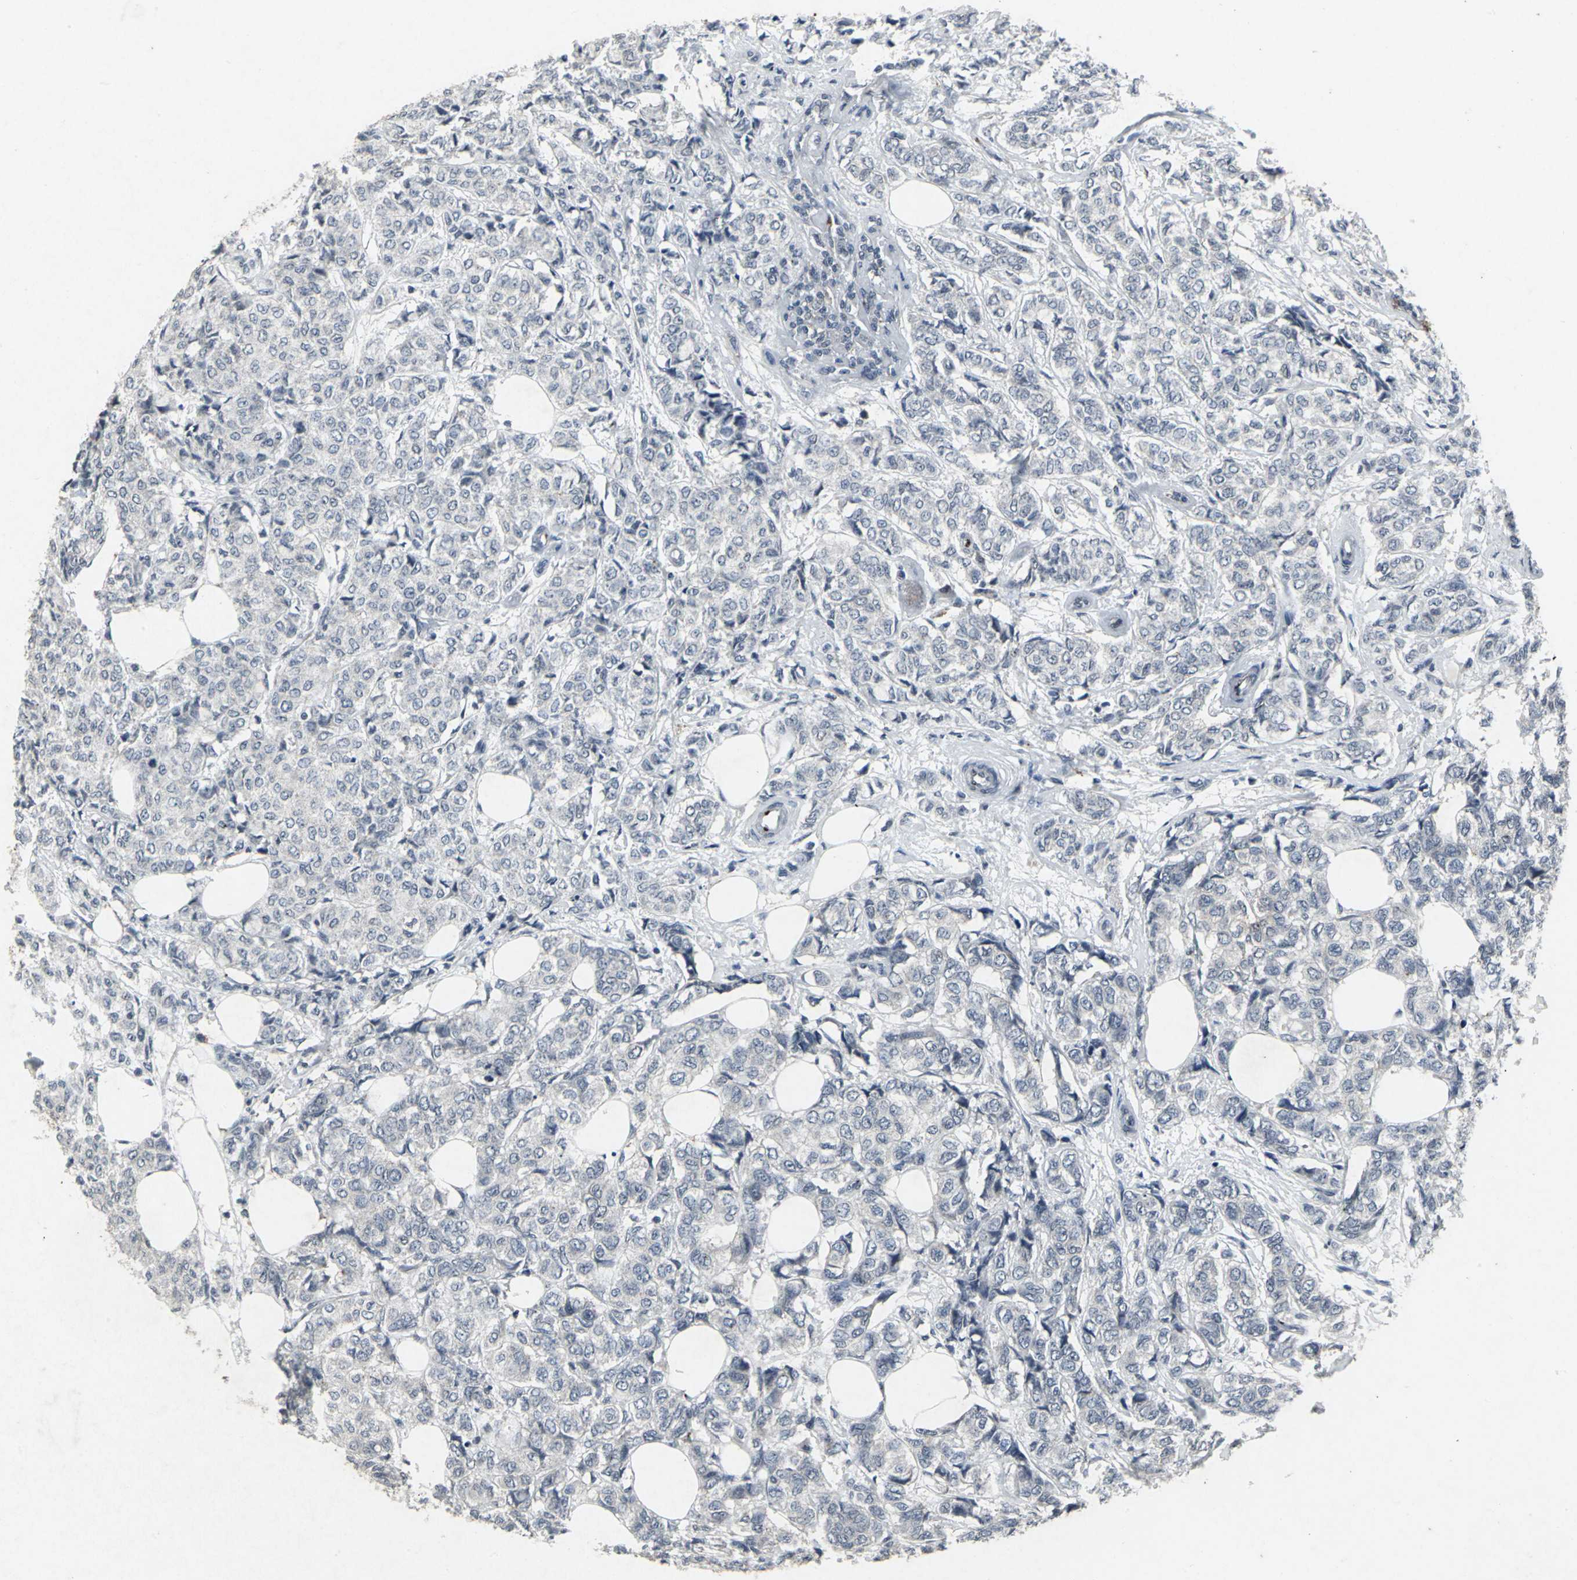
{"staining": {"intensity": "negative", "quantity": "none", "location": "none"}, "tissue": "breast cancer", "cell_type": "Tumor cells", "image_type": "cancer", "snomed": [{"axis": "morphology", "description": "Lobular carcinoma"}, {"axis": "topography", "description": "Breast"}], "caption": "Protein analysis of breast cancer (lobular carcinoma) reveals no significant positivity in tumor cells. (DAB (3,3'-diaminobenzidine) IHC visualized using brightfield microscopy, high magnification).", "gene": "BMP4", "patient": {"sex": "female", "age": 60}}